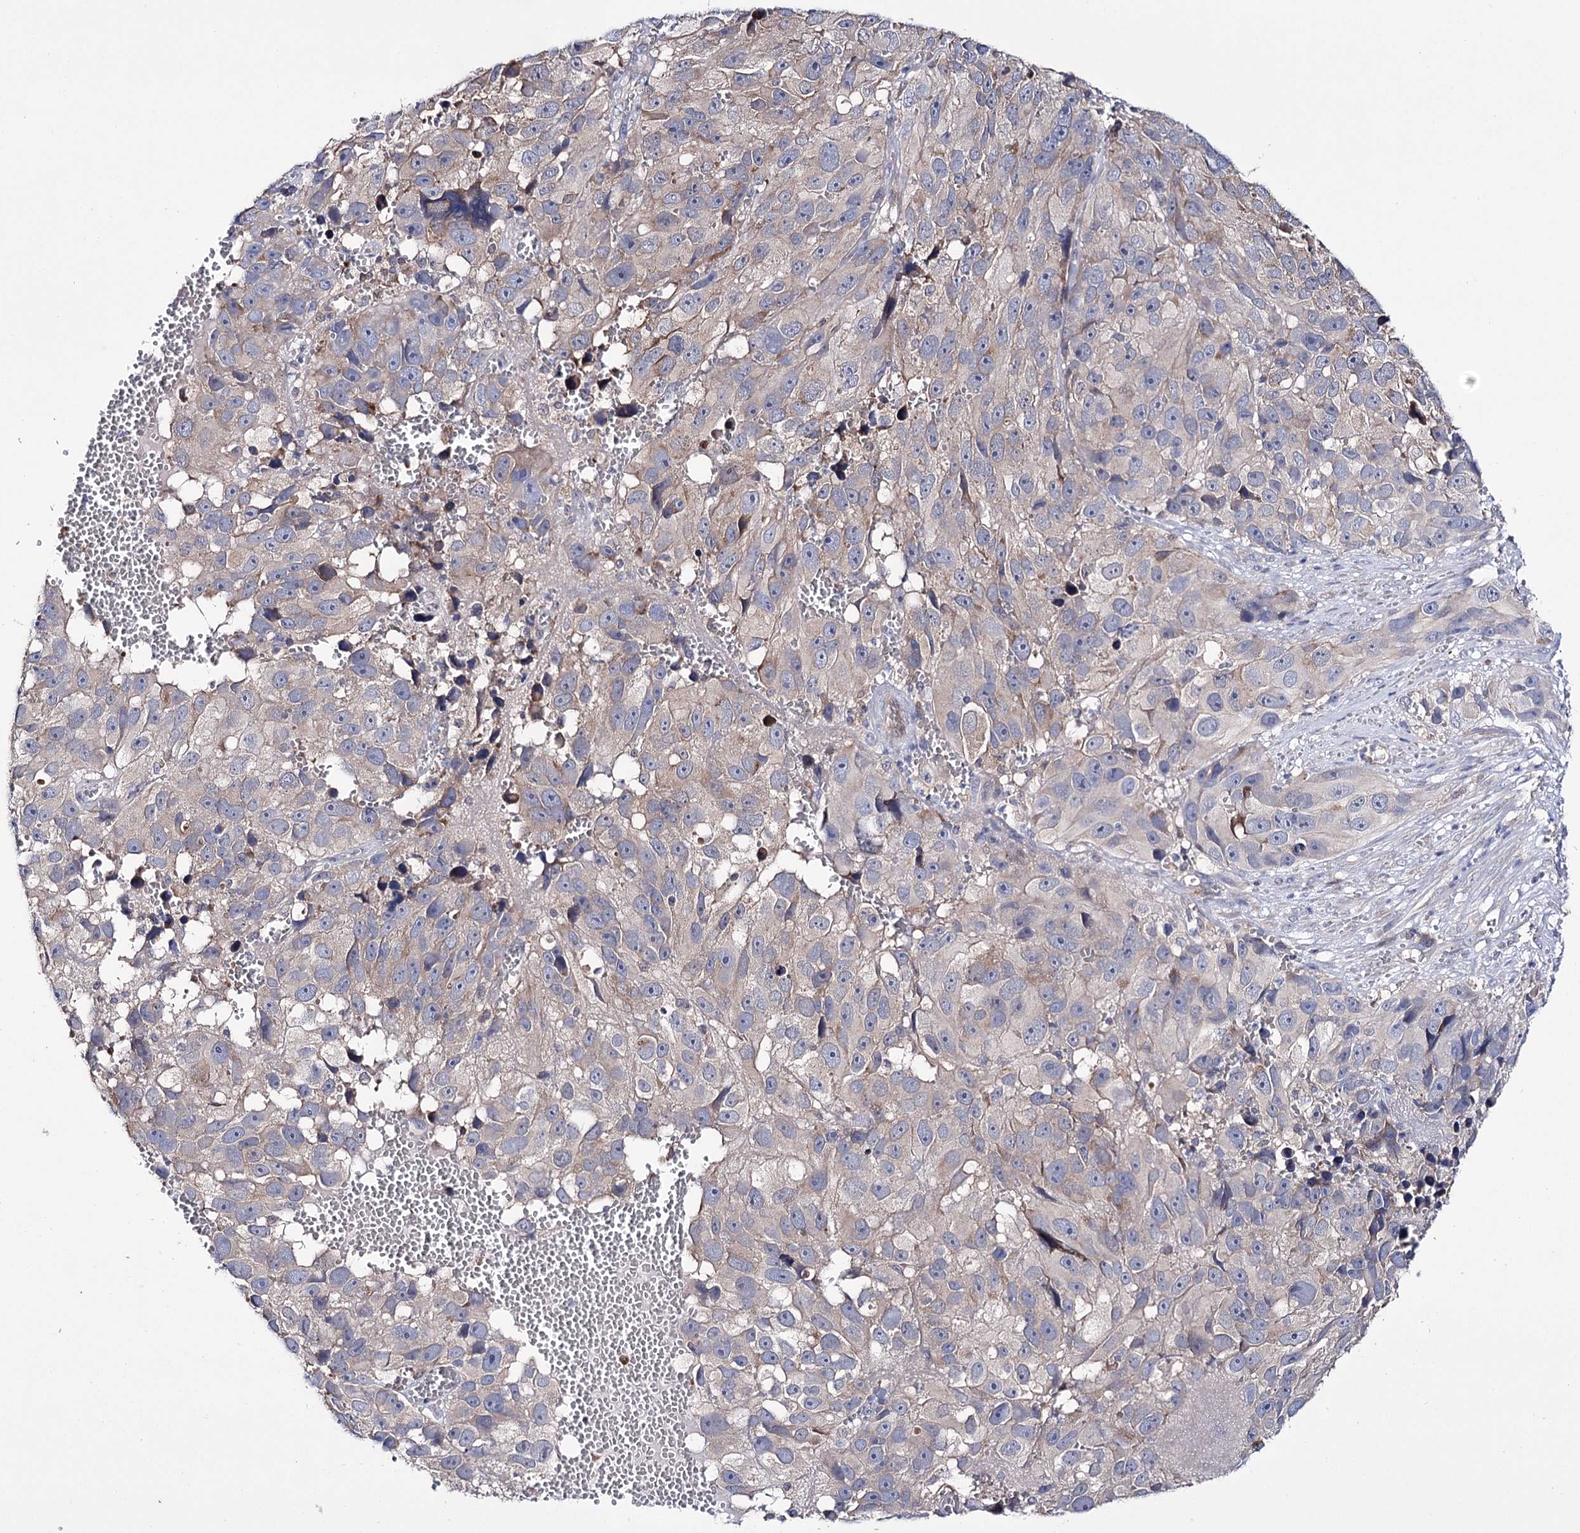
{"staining": {"intensity": "negative", "quantity": "none", "location": "none"}, "tissue": "melanoma", "cell_type": "Tumor cells", "image_type": "cancer", "snomed": [{"axis": "morphology", "description": "Malignant melanoma, NOS"}, {"axis": "topography", "description": "Skin"}], "caption": "DAB (3,3'-diaminobenzidine) immunohistochemical staining of human malignant melanoma shows no significant staining in tumor cells. (DAB IHC with hematoxylin counter stain).", "gene": "PTER", "patient": {"sex": "male", "age": 84}}